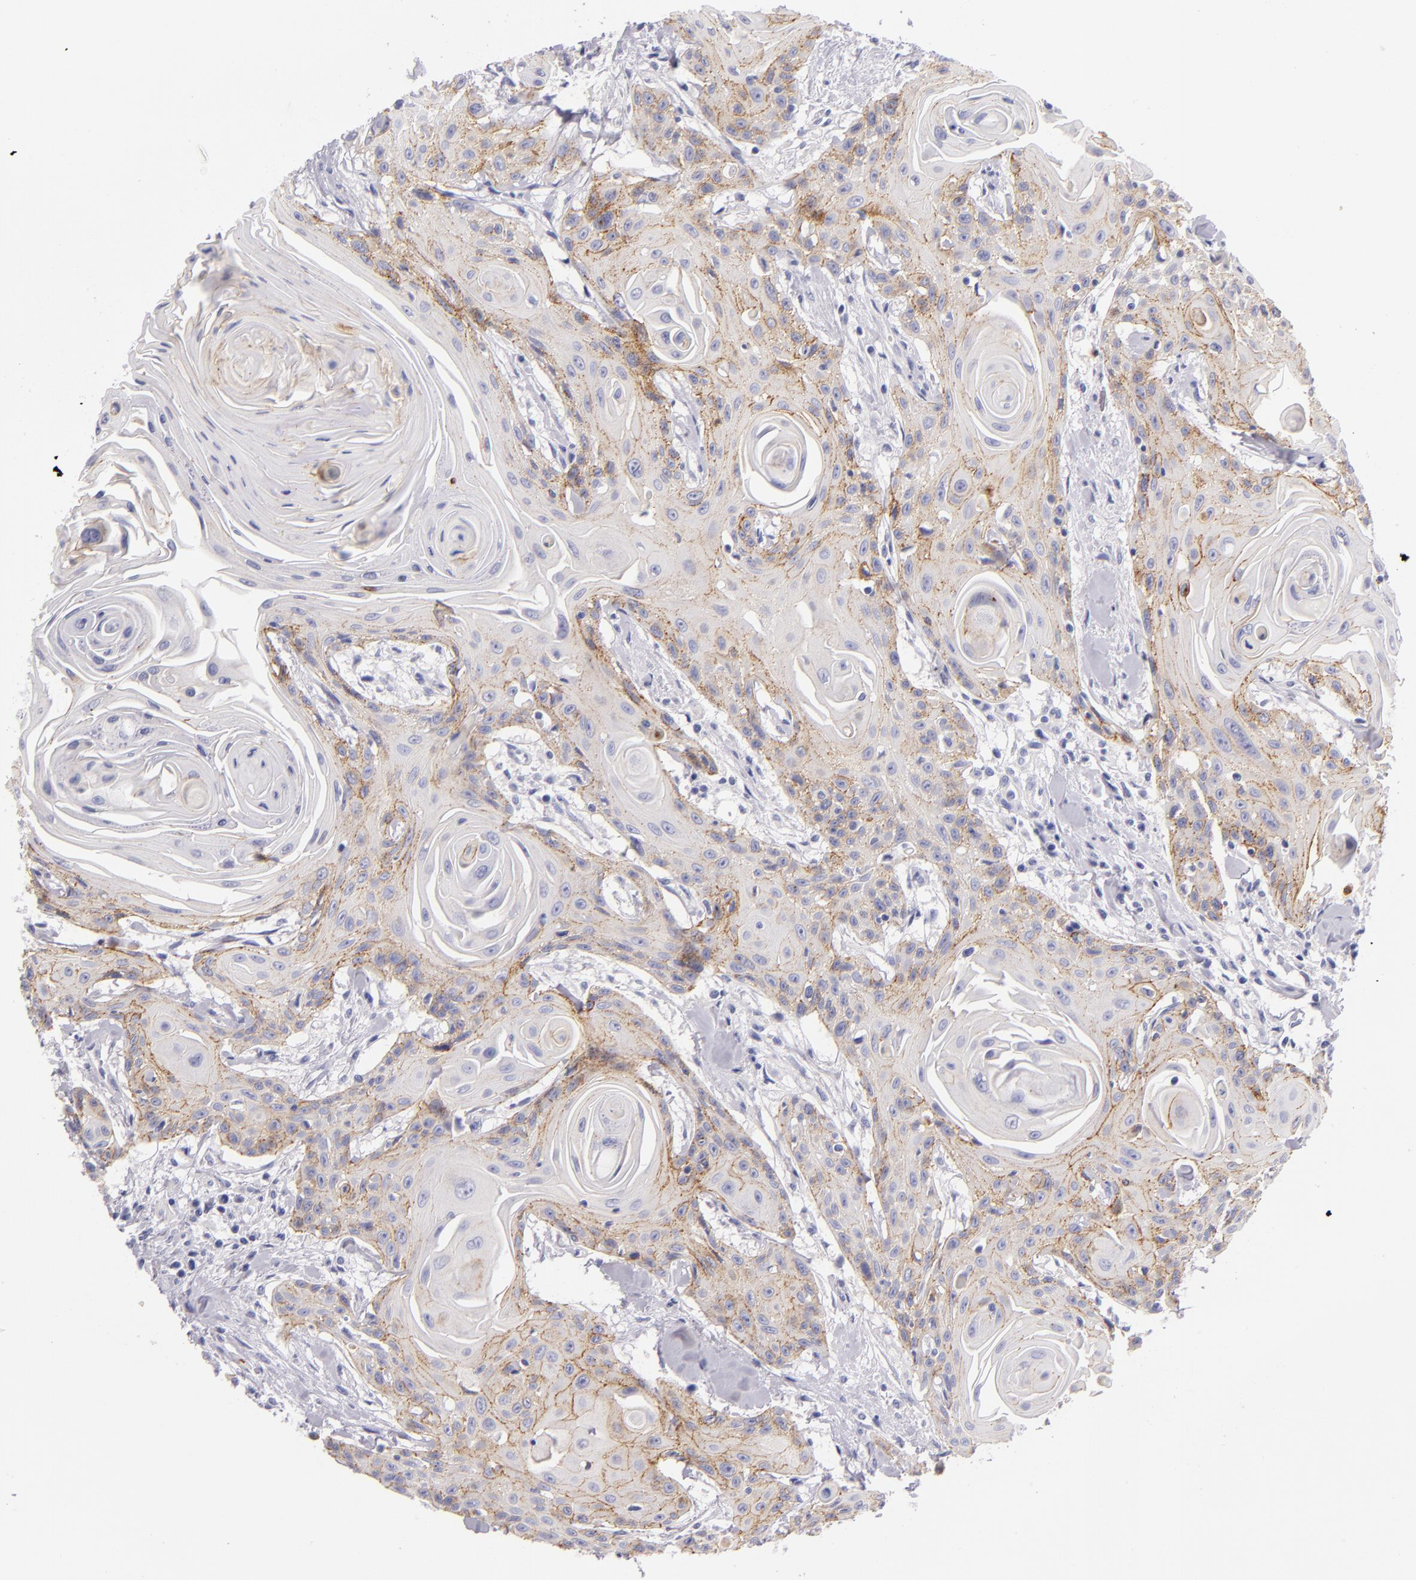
{"staining": {"intensity": "moderate", "quantity": ">75%", "location": "cytoplasmic/membranous"}, "tissue": "head and neck cancer", "cell_type": "Tumor cells", "image_type": "cancer", "snomed": [{"axis": "morphology", "description": "Squamous cell carcinoma, NOS"}, {"axis": "morphology", "description": "Squamous cell carcinoma, metastatic, NOS"}, {"axis": "topography", "description": "Lymph node"}, {"axis": "topography", "description": "Salivary gland"}, {"axis": "topography", "description": "Head-Neck"}], "caption": "Brown immunohistochemical staining in metastatic squamous cell carcinoma (head and neck) demonstrates moderate cytoplasmic/membranous staining in about >75% of tumor cells.", "gene": "CDH3", "patient": {"sex": "female", "age": 74}}